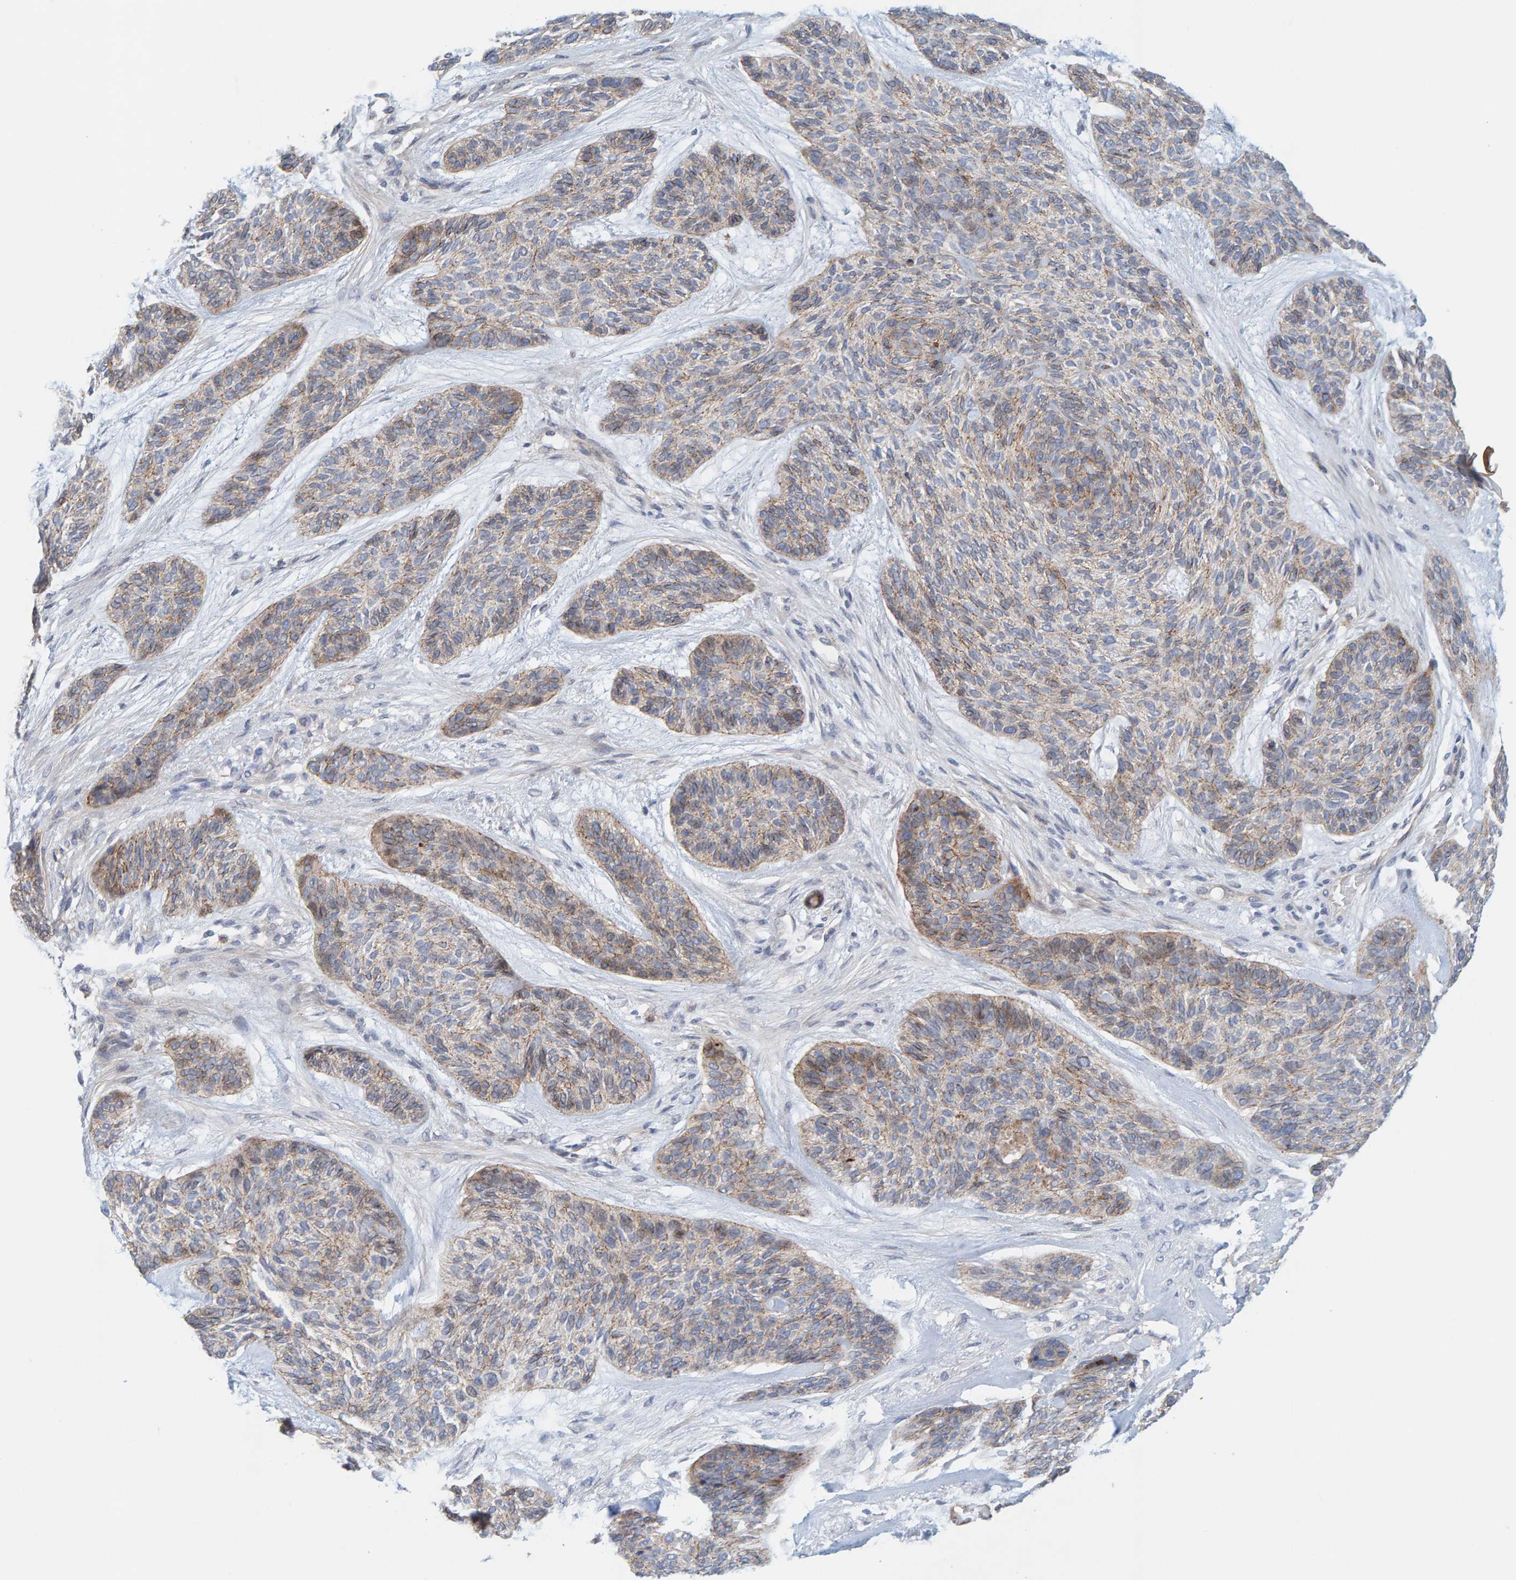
{"staining": {"intensity": "weak", "quantity": "<25%", "location": "cytoplasmic/membranous"}, "tissue": "skin cancer", "cell_type": "Tumor cells", "image_type": "cancer", "snomed": [{"axis": "morphology", "description": "Basal cell carcinoma"}, {"axis": "topography", "description": "Skin"}], "caption": "Immunohistochemistry histopathology image of skin cancer (basal cell carcinoma) stained for a protein (brown), which shows no staining in tumor cells. (DAB IHC, high magnification).", "gene": "KRBA2", "patient": {"sex": "male", "age": 55}}